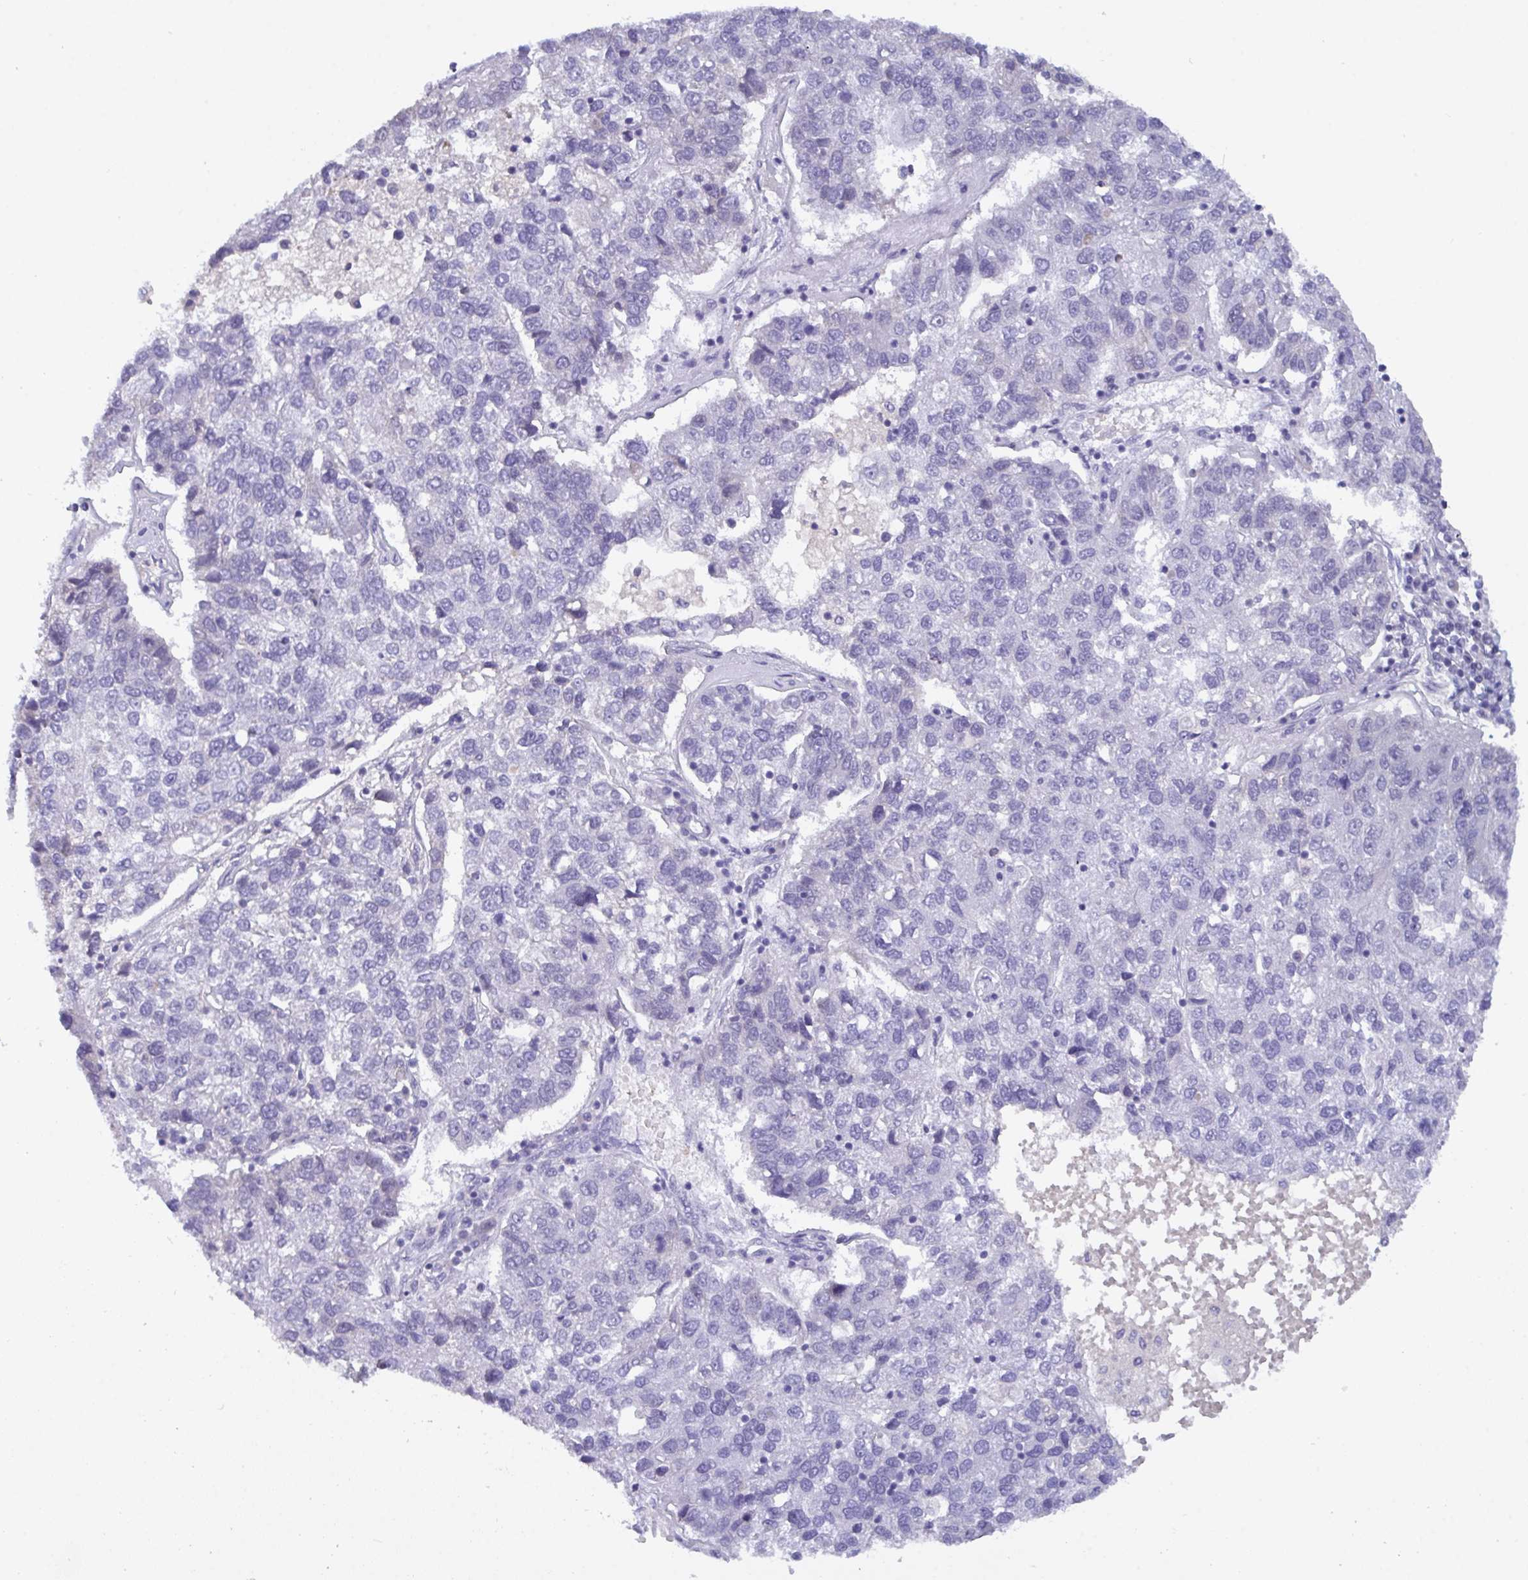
{"staining": {"intensity": "negative", "quantity": "none", "location": "none"}, "tissue": "pancreatic cancer", "cell_type": "Tumor cells", "image_type": "cancer", "snomed": [{"axis": "morphology", "description": "Adenocarcinoma, NOS"}, {"axis": "topography", "description": "Pancreas"}], "caption": "Pancreatic cancer (adenocarcinoma) stained for a protein using IHC demonstrates no expression tumor cells.", "gene": "SERPINB13", "patient": {"sex": "female", "age": 61}}